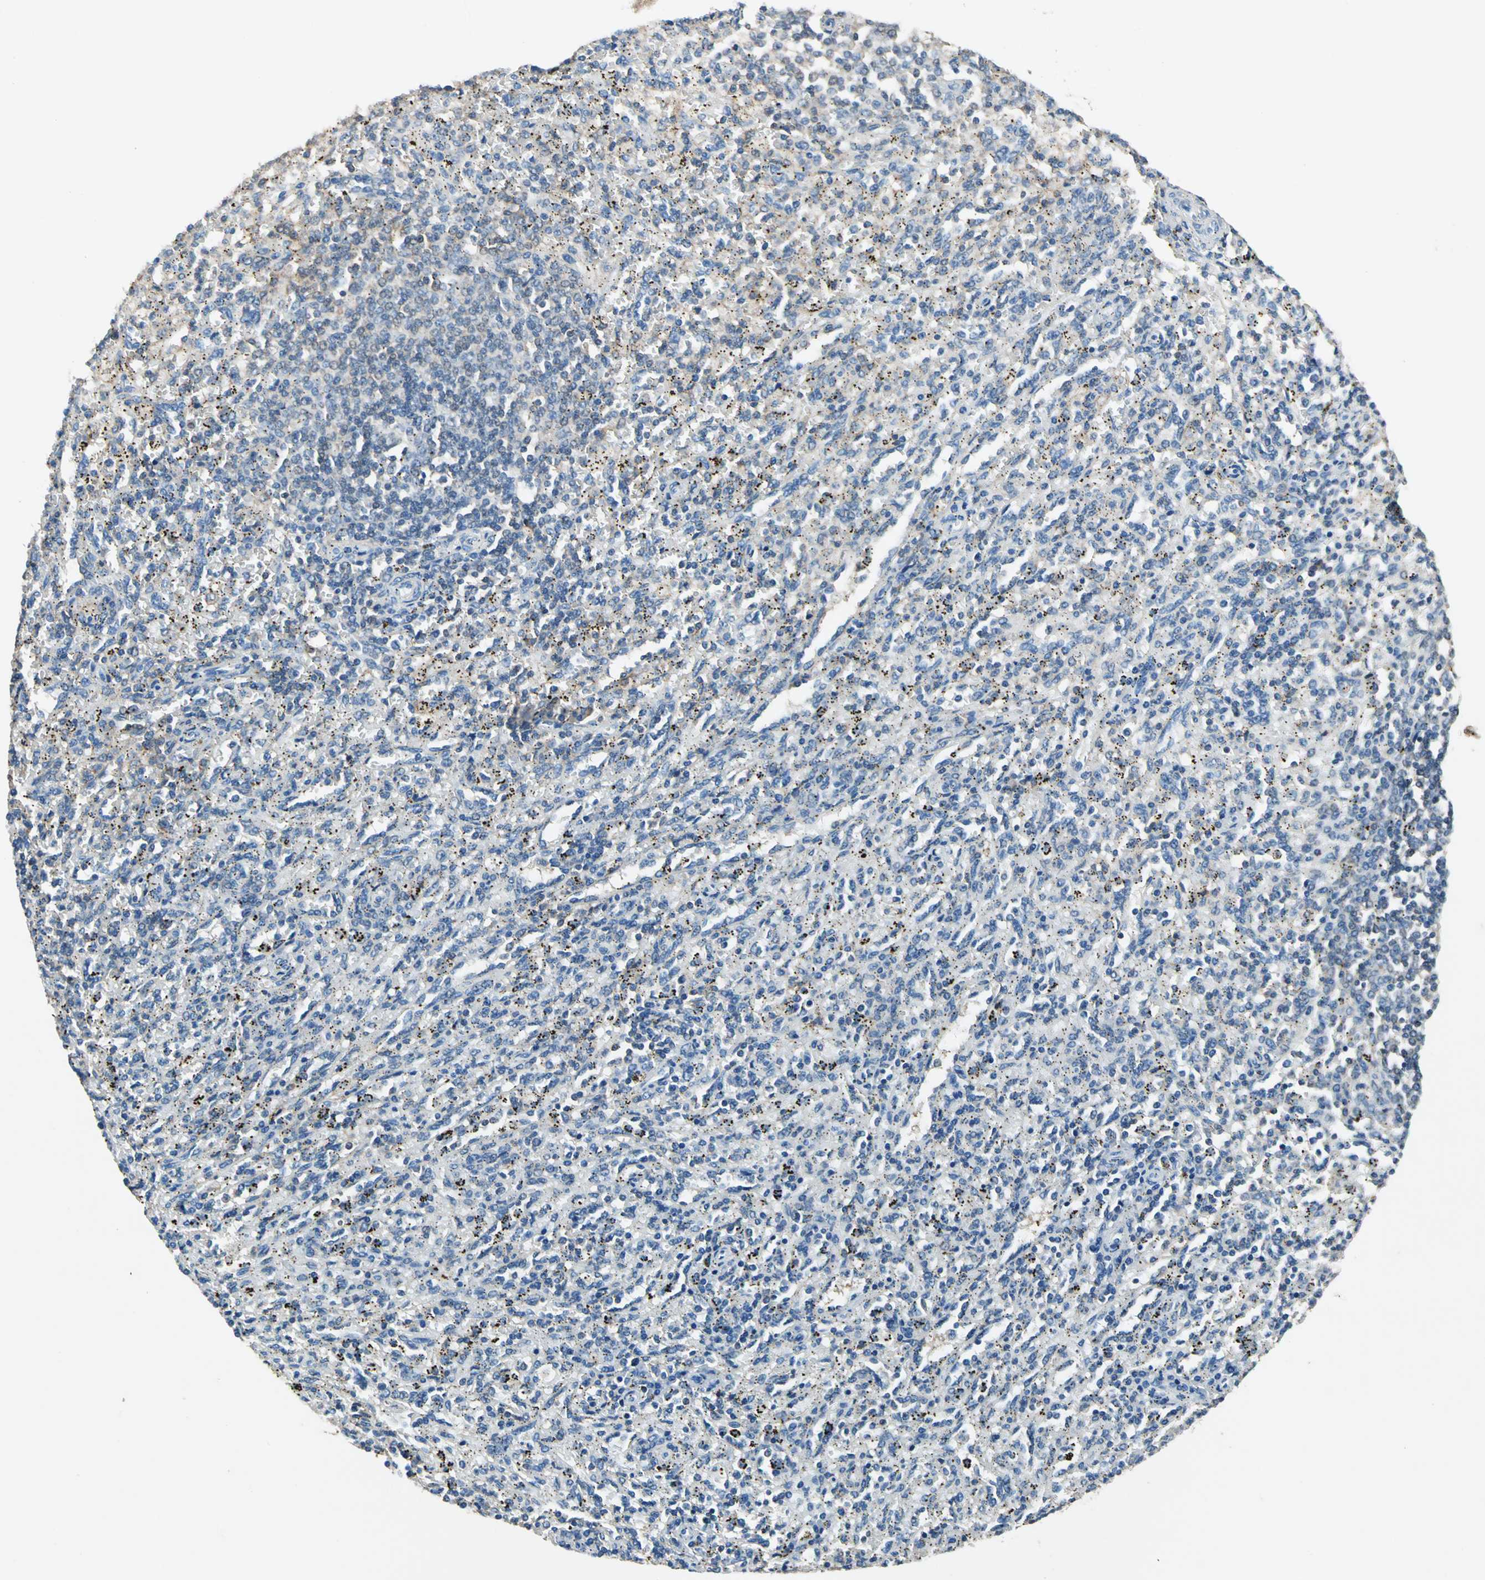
{"staining": {"intensity": "weak", "quantity": "<25%", "location": "cytoplasmic/membranous"}, "tissue": "spleen", "cell_type": "Cells in red pulp", "image_type": "normal", "snomed": [{"axis": "morphology", "description": "Normal tissue, NOS"}, {"axis": "topography", "description": "Spleen"}], "caption": "Immunohistochemistry of benign human spleen shows no positivity in cells in red pulp.", "gene": "PRKCA", "patient": {"sex": "female", "age": 10}}